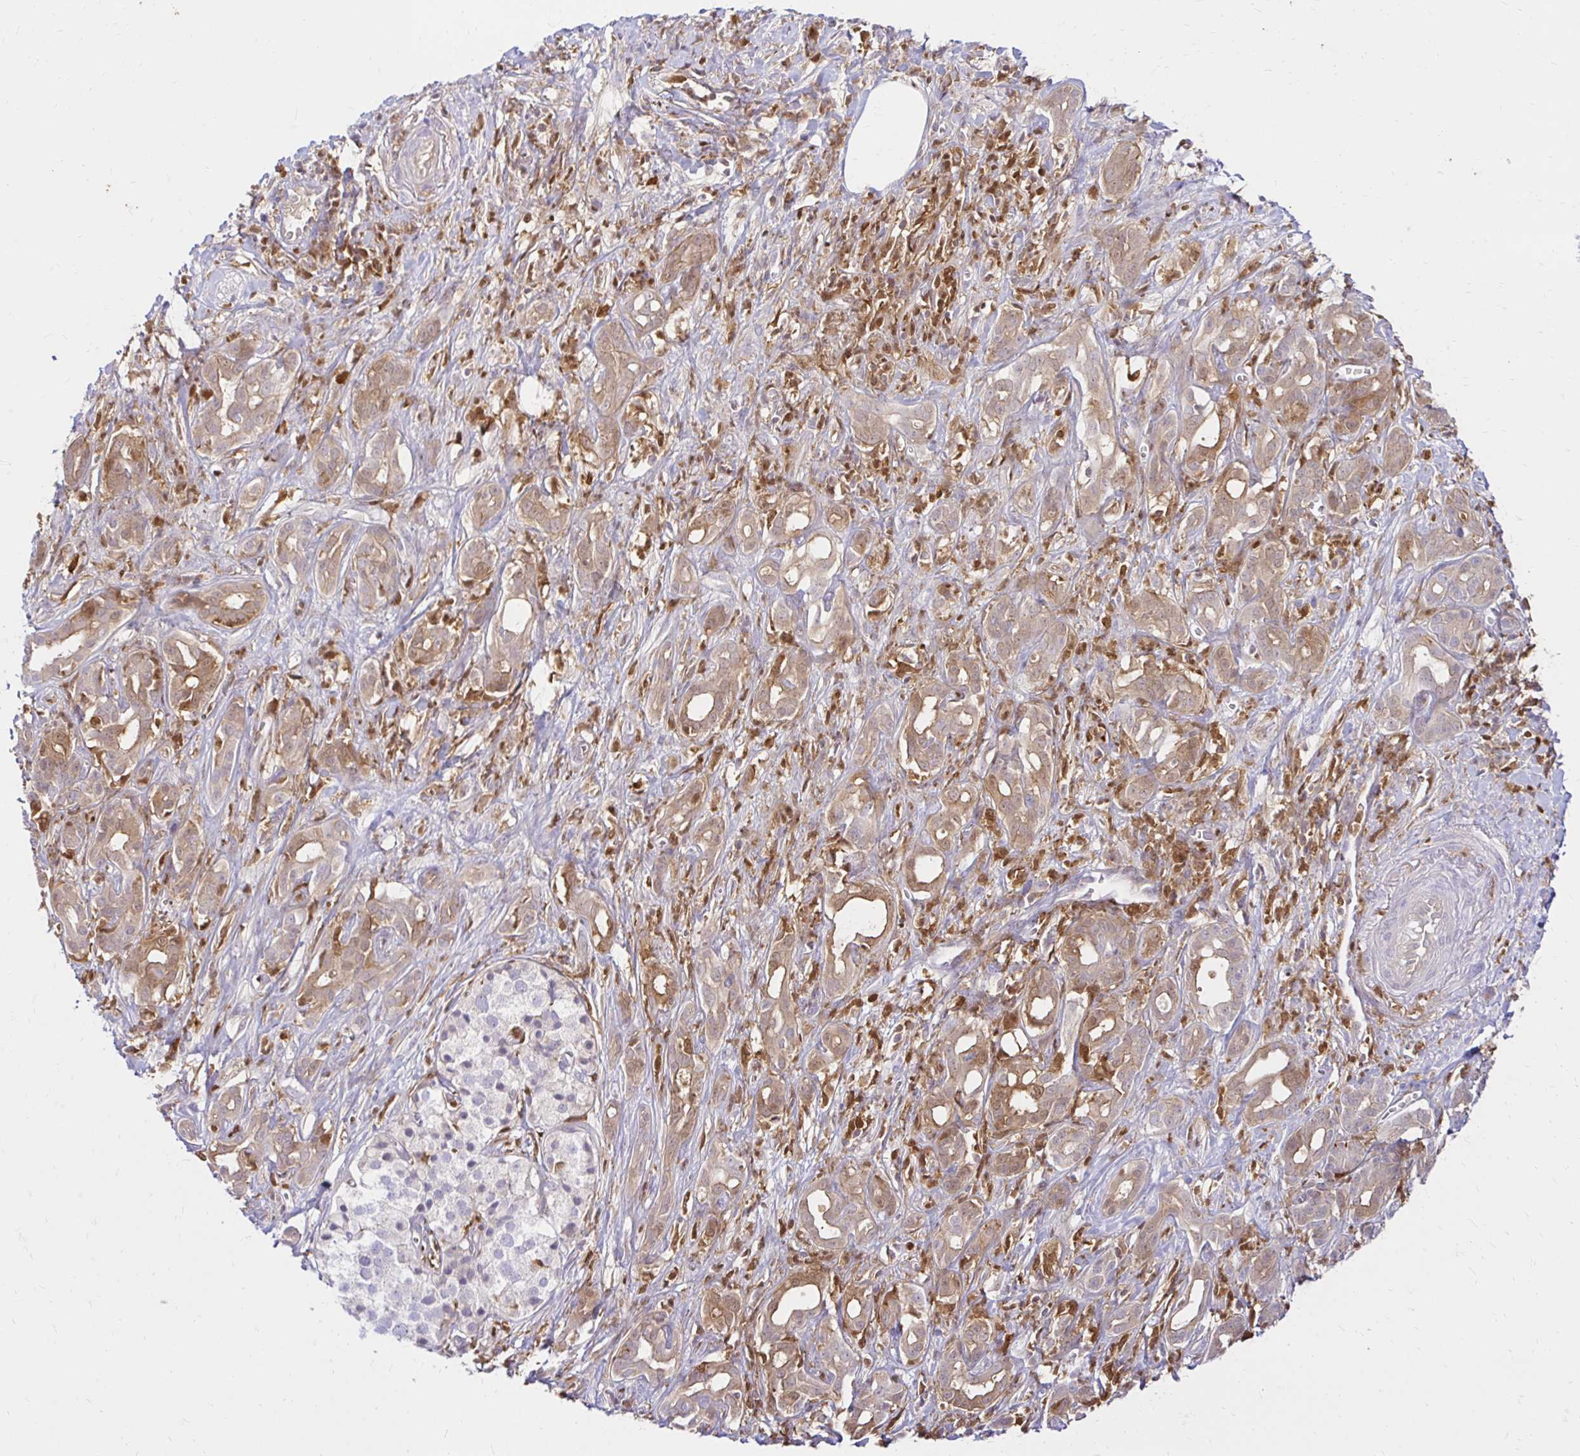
{"staining": {"intensity": "moderate", "quantity": ">75%", "location": "cytoplasmic/membranous"}, "tissue": "pancreatic cancer", "cell_type": "Tumor cells", "image_type": "cancer", "snomed": [{"axis": "morphology", "description": "Adenocarcinoma, NOS"}, {"axis": "topography", "description": "Pancreas"}], "caption": "A brown stain highlights moderate cytoplasmic/membranous positivity of a protein in human pancreatic cancer (adenocarcinoma) tumor cells.", "gene": "PYCARD", "patient": {"sex": "male", "age": 61}}